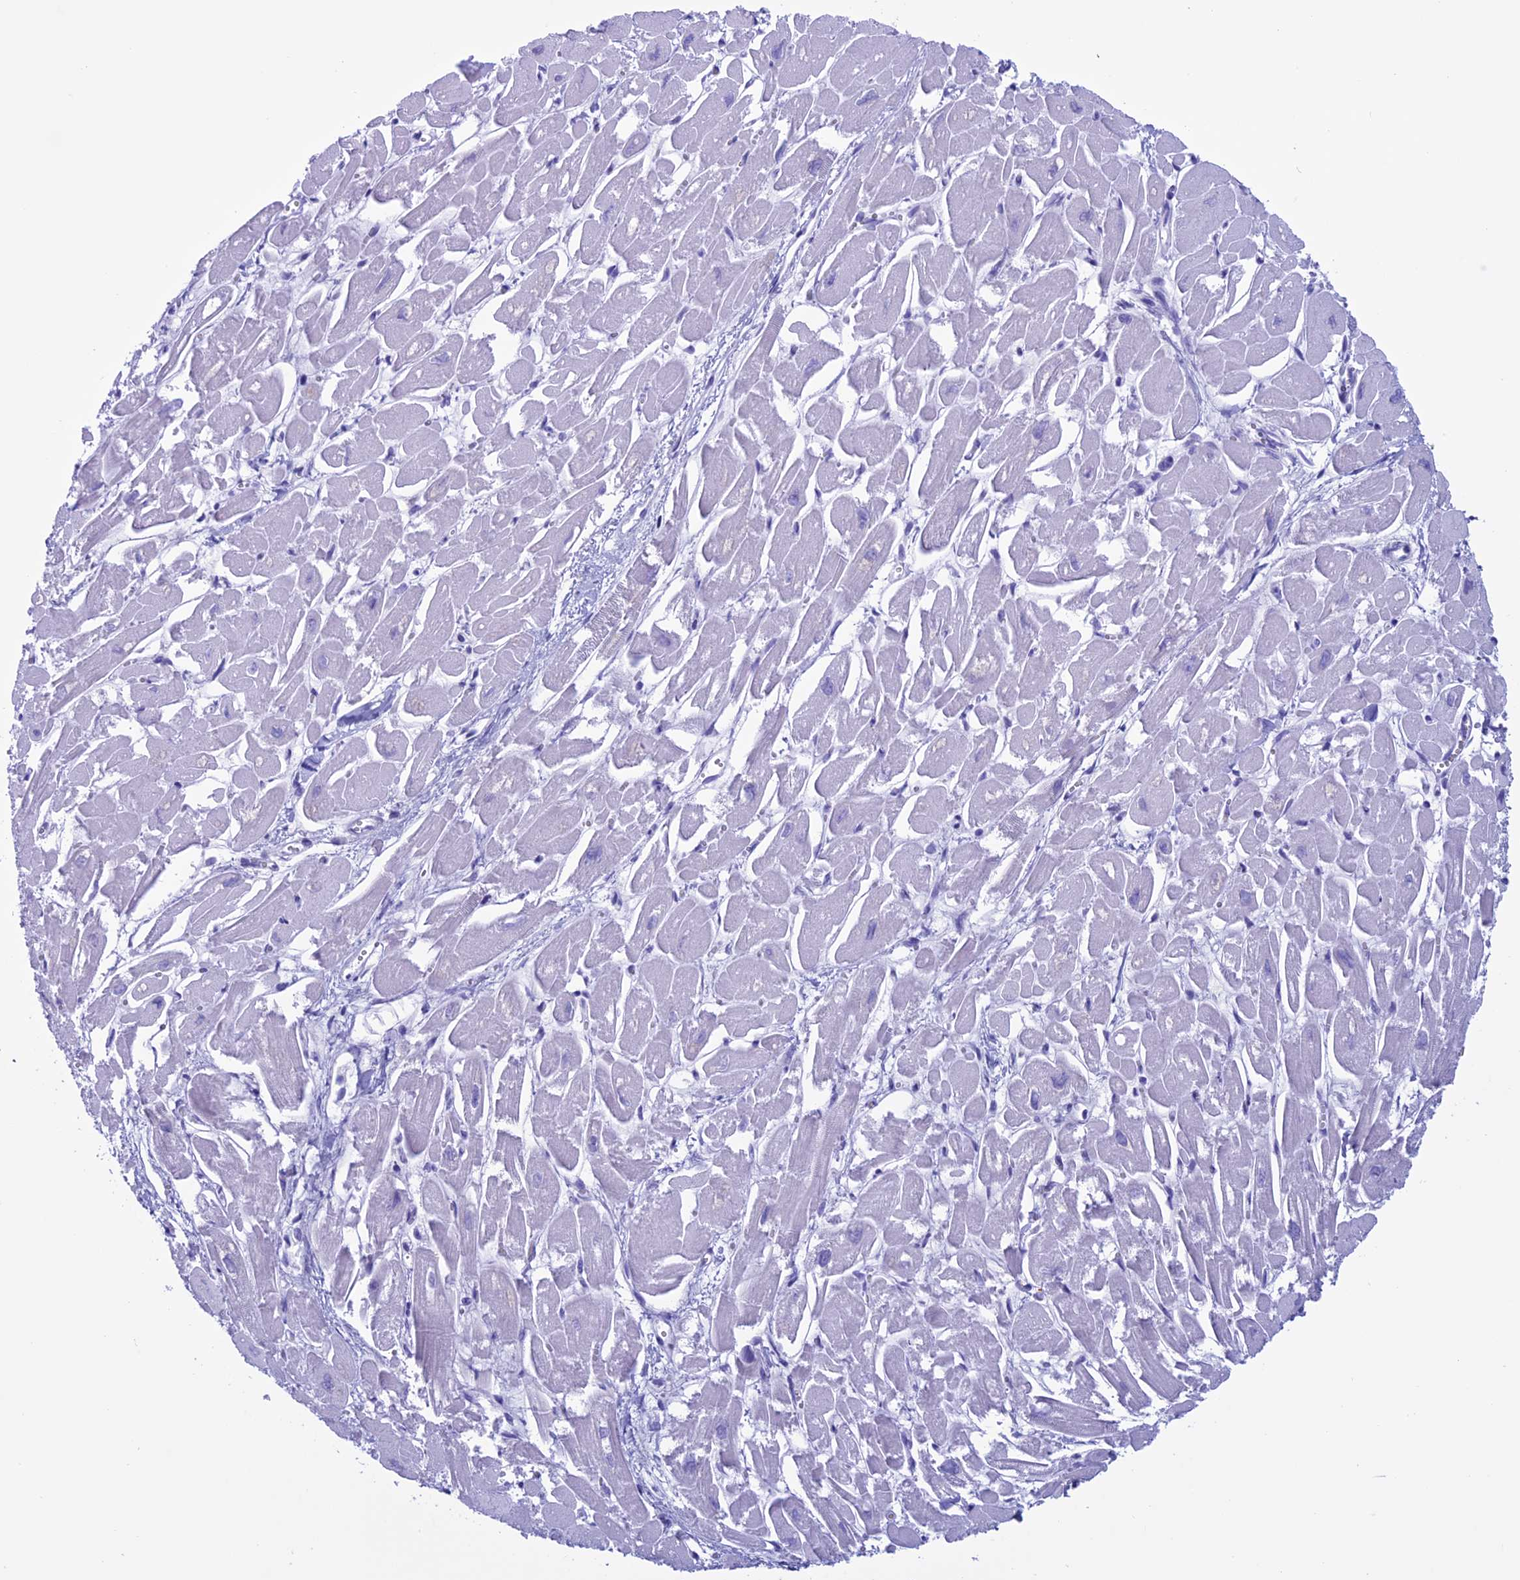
{"staining": {"intensity": "negative", "quantity": "none", "location": "none"}, "tissue": "heart muscle", "cell_type": "Cardiomyocytes", "image_type": "normal", "snomed": [{"axis": "morphology", "description": "Normal tissue, NOS"}, {"axis": "topography", "description": "Heart"}], "caption": "IHC histopathology image of unremarkable human heart muscle stained for a protein (brown), which exhibits no positivity in cardiomyocytes.", "gene": "MZB1", "patient": {"sex": "male", "age": 54}}